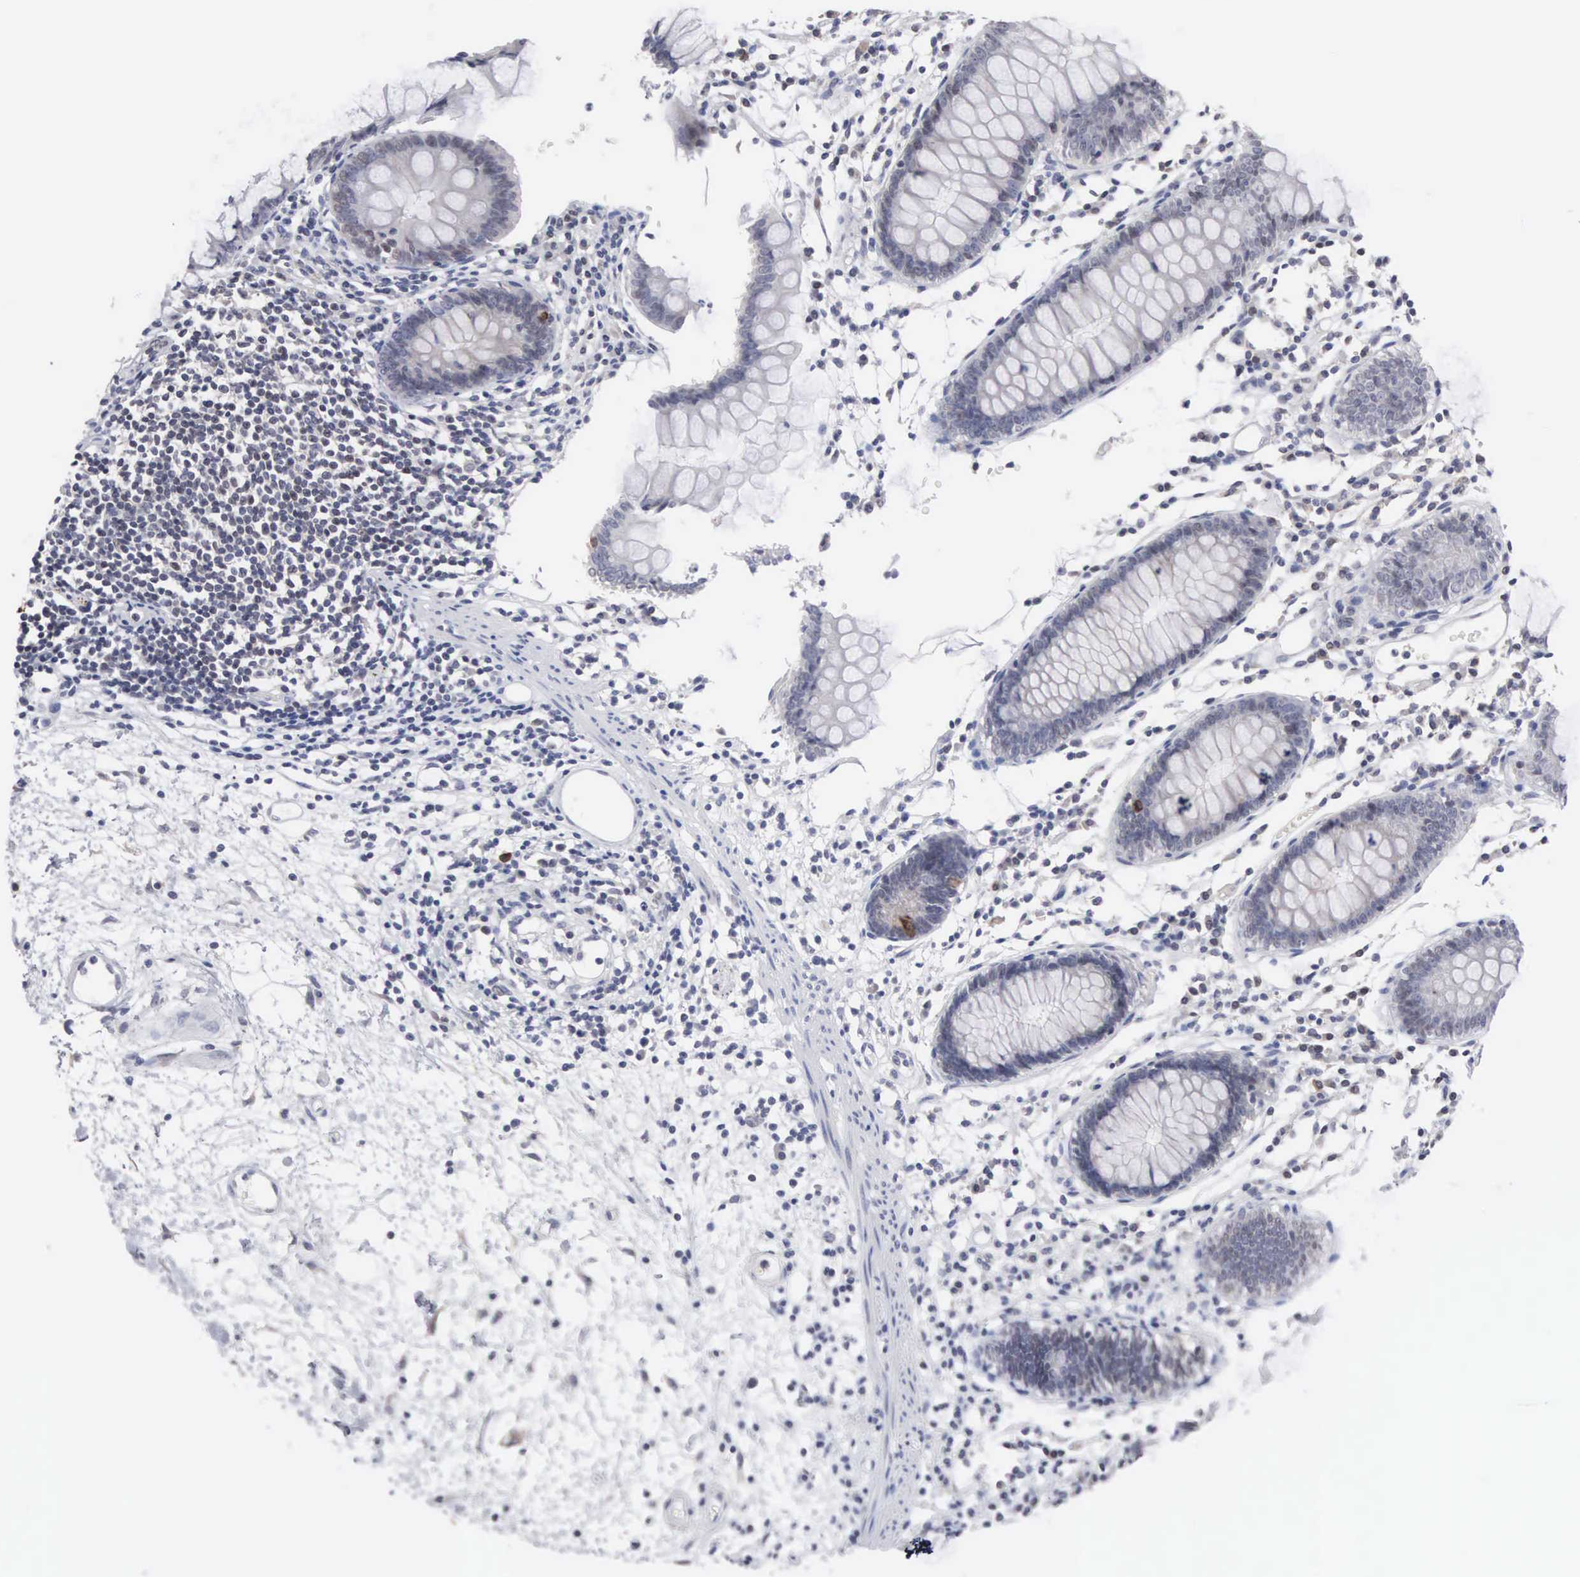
{"staining": {"intensity": "negative", "quantity": "none", "location": "none"}, "tissue": "colon", "cell_type": "Endothelial cells", "image_type": "normal", "snomed": [{"axis": "morphology", "description": "Normal tissue, NOS"}, {"axis": "topography", "description": "Colon"}], "caption": "Immunohistochemistry (IHC) of normal human colon reveals no staining in endothelial cells.", "gene": "ACOT4", "patient": {"sex": "female", "age": 55}}